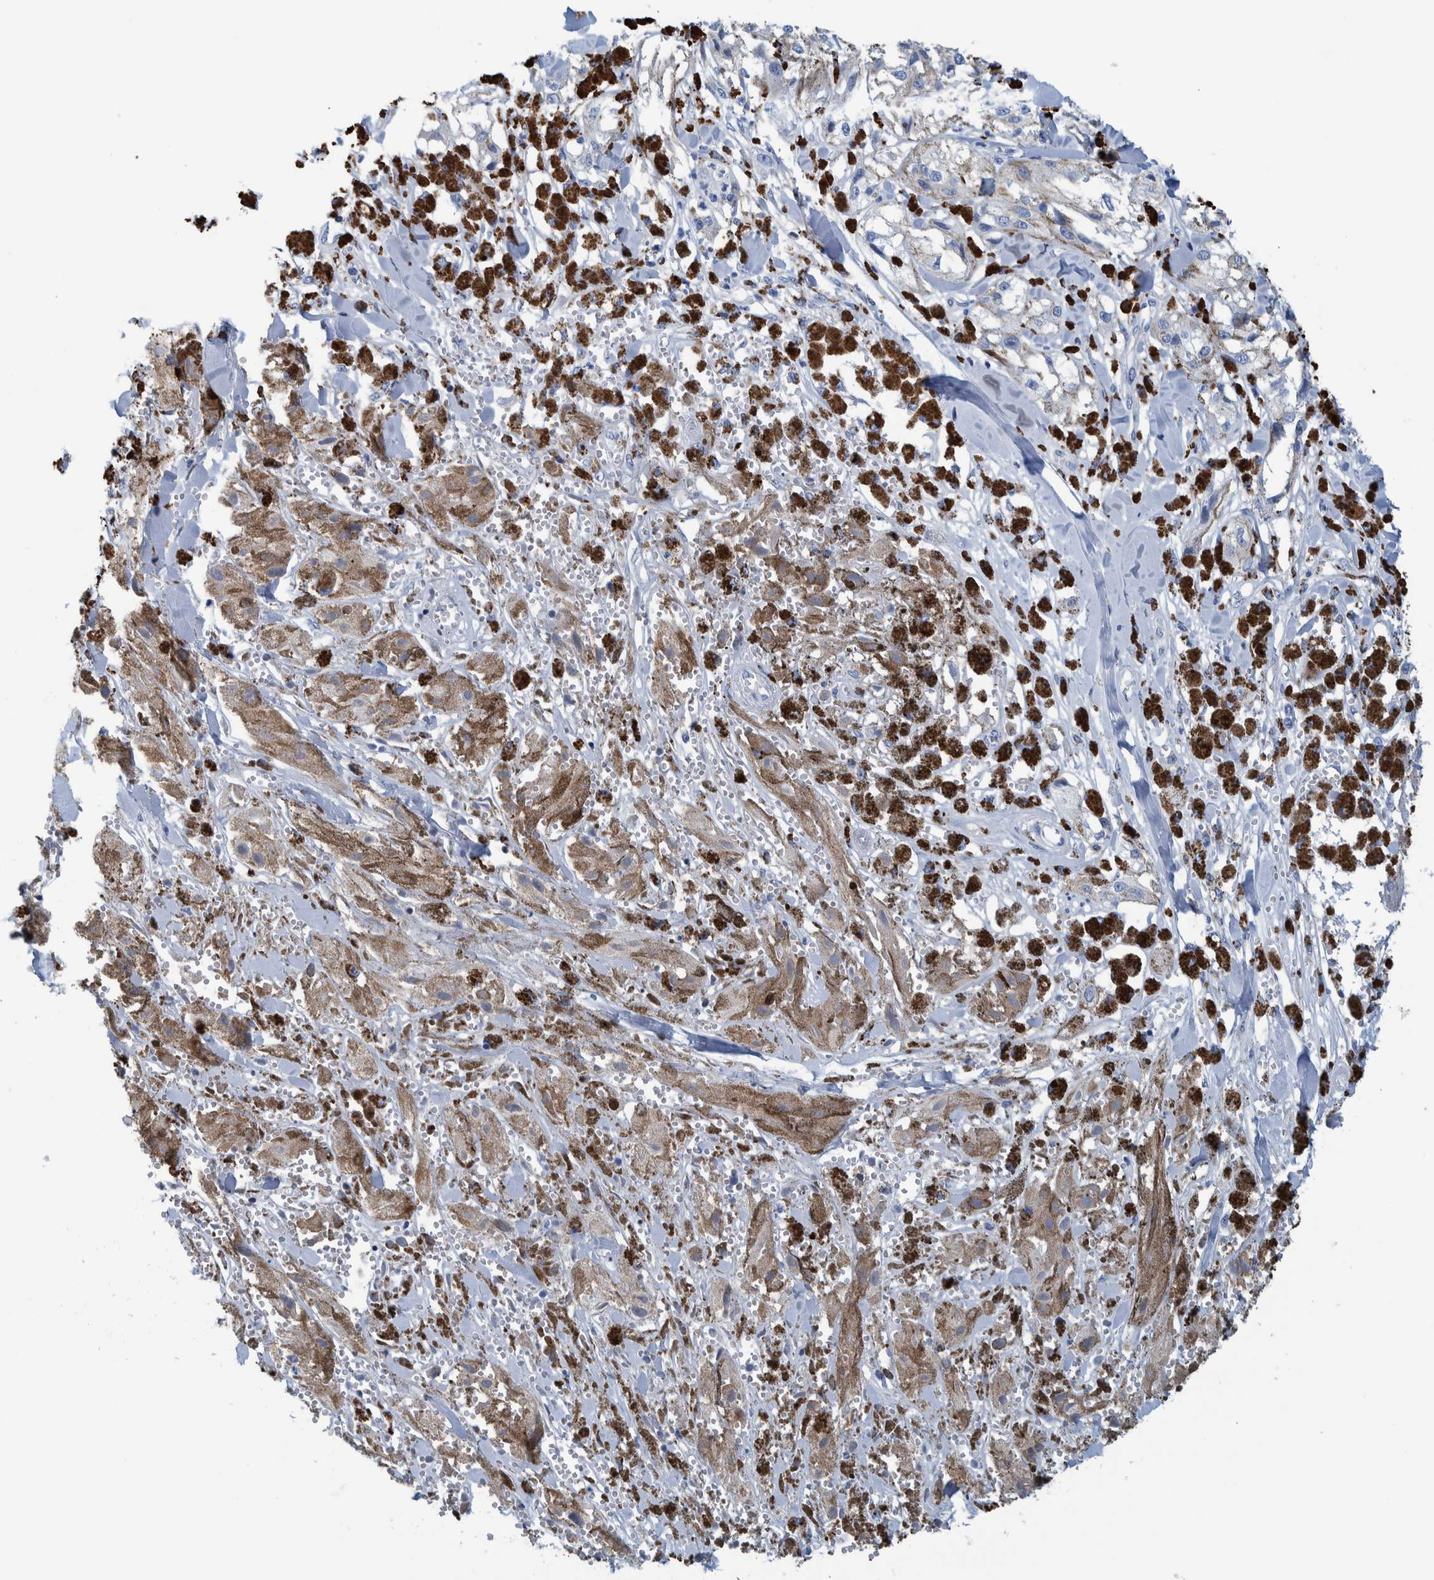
{"staining": {"intensity": "weak", "quantity": "25%-75%", "location": "cytoplasmic/membranous"}, "tissue": "melanoma", "cell_type": "Tumor cells", "image_type": "cancer", "snomed": [{"axis": "morphology", "description": "Malignant melanoma, NOS"}, {"axis": "topography", "description": "Skin"}], "caption": "Immunohistochemistry histopathology image of neoplastic tissue: malignant melanoma stained using immunohistochemistry (IHC) demonstrates low levels of weak protein expression localized specifically in the cytoplasmic/membranous of tumor cells, appearing as a cytoplasmic/membranous brown color.", "gene": "IDO1", "patient": {"sex": "male", "age": 88}}